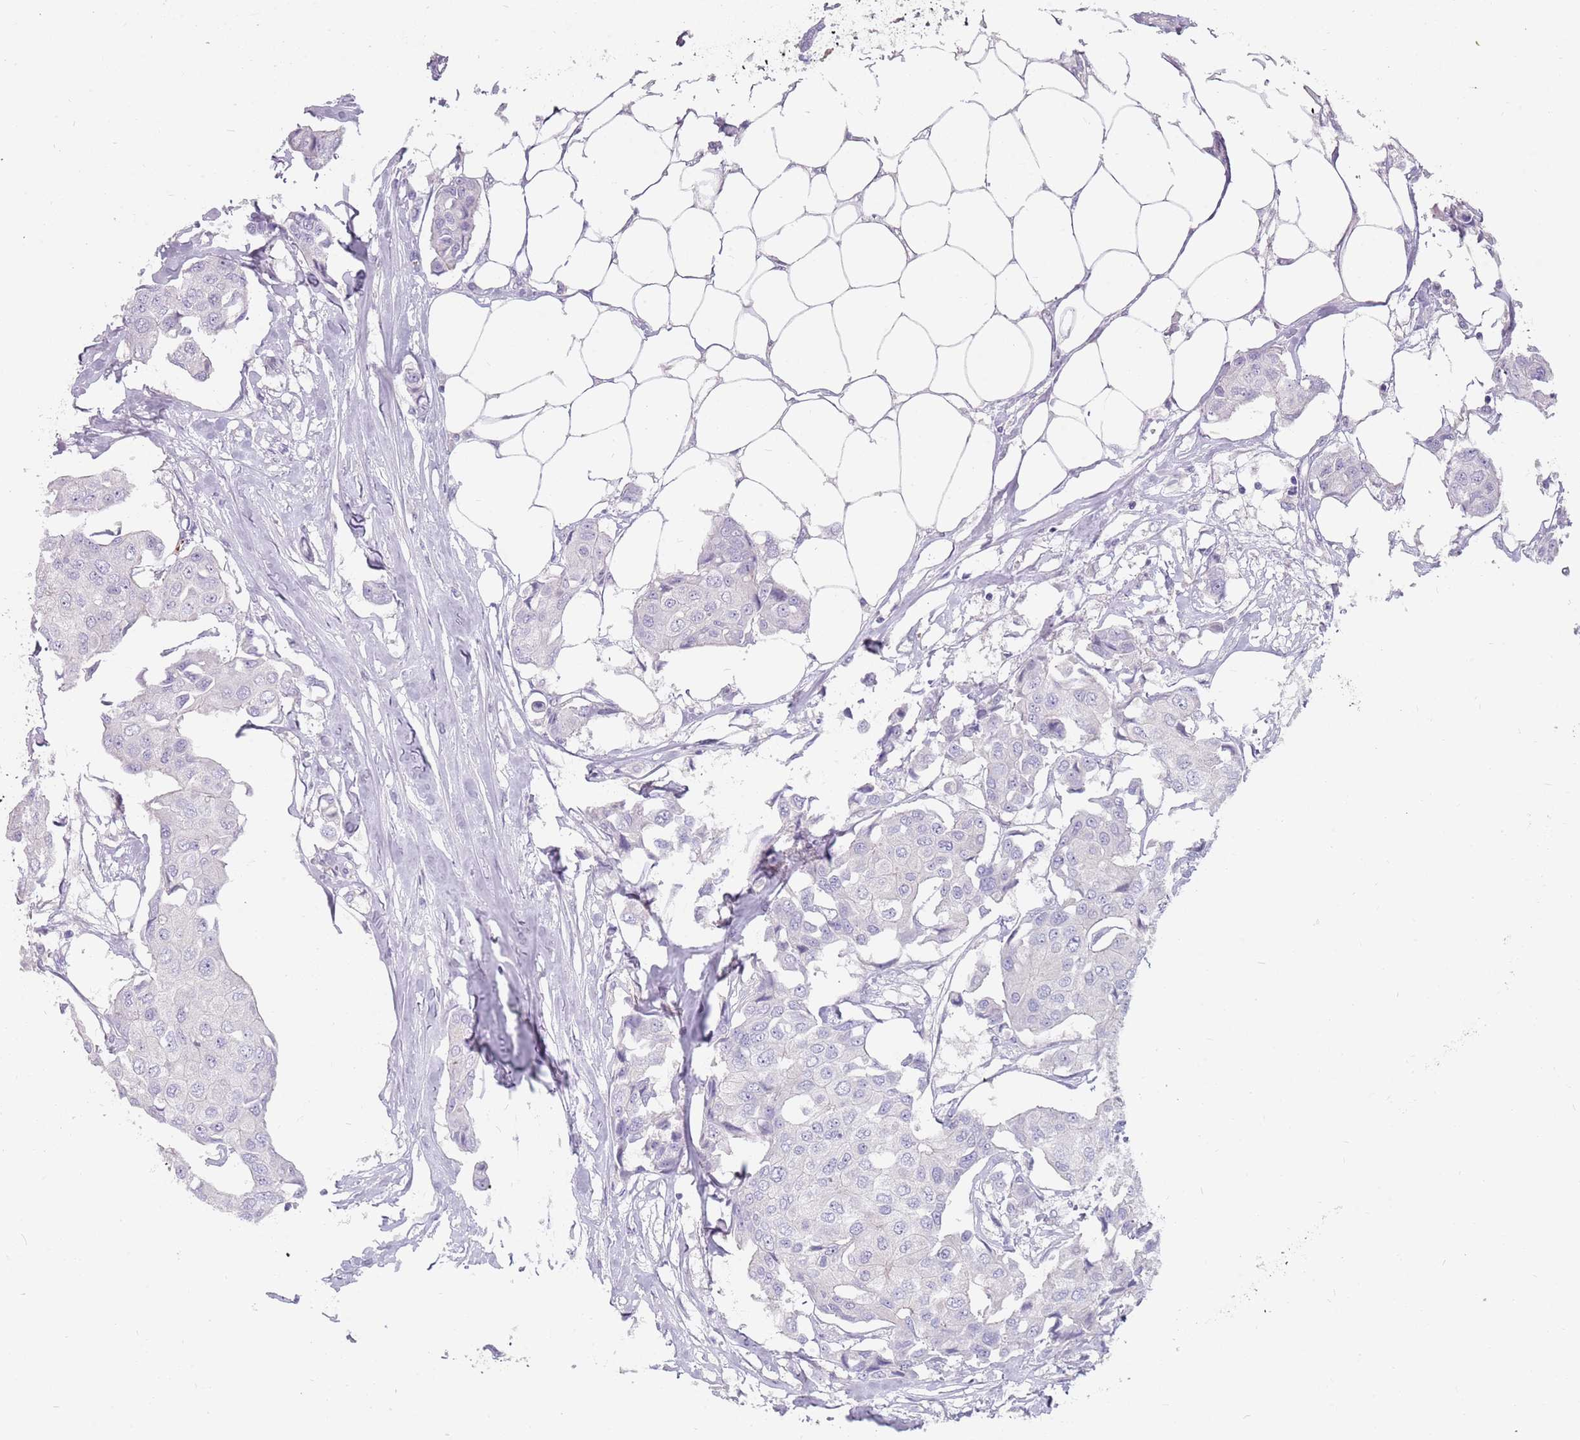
{"staining": {"intensity": "negative", "quantity": "none", "location": "none"}, "tissue": "breast cancer", "cell_type": "Tumor cells", "image_type": "cancer", "snomed": [{"axis": "morphology", "description": "Duct carcinoma"}, {"axis": "topography", "description": "Breast"}, {"axis": "topography", "description": "Lymph node"}], "caption": "Breast cancer stained for a protein using immunohistochemistry reveals no positivity tumor cells.", "gene": "DDX4", "patient": {"sex": "female", "age": 80}}